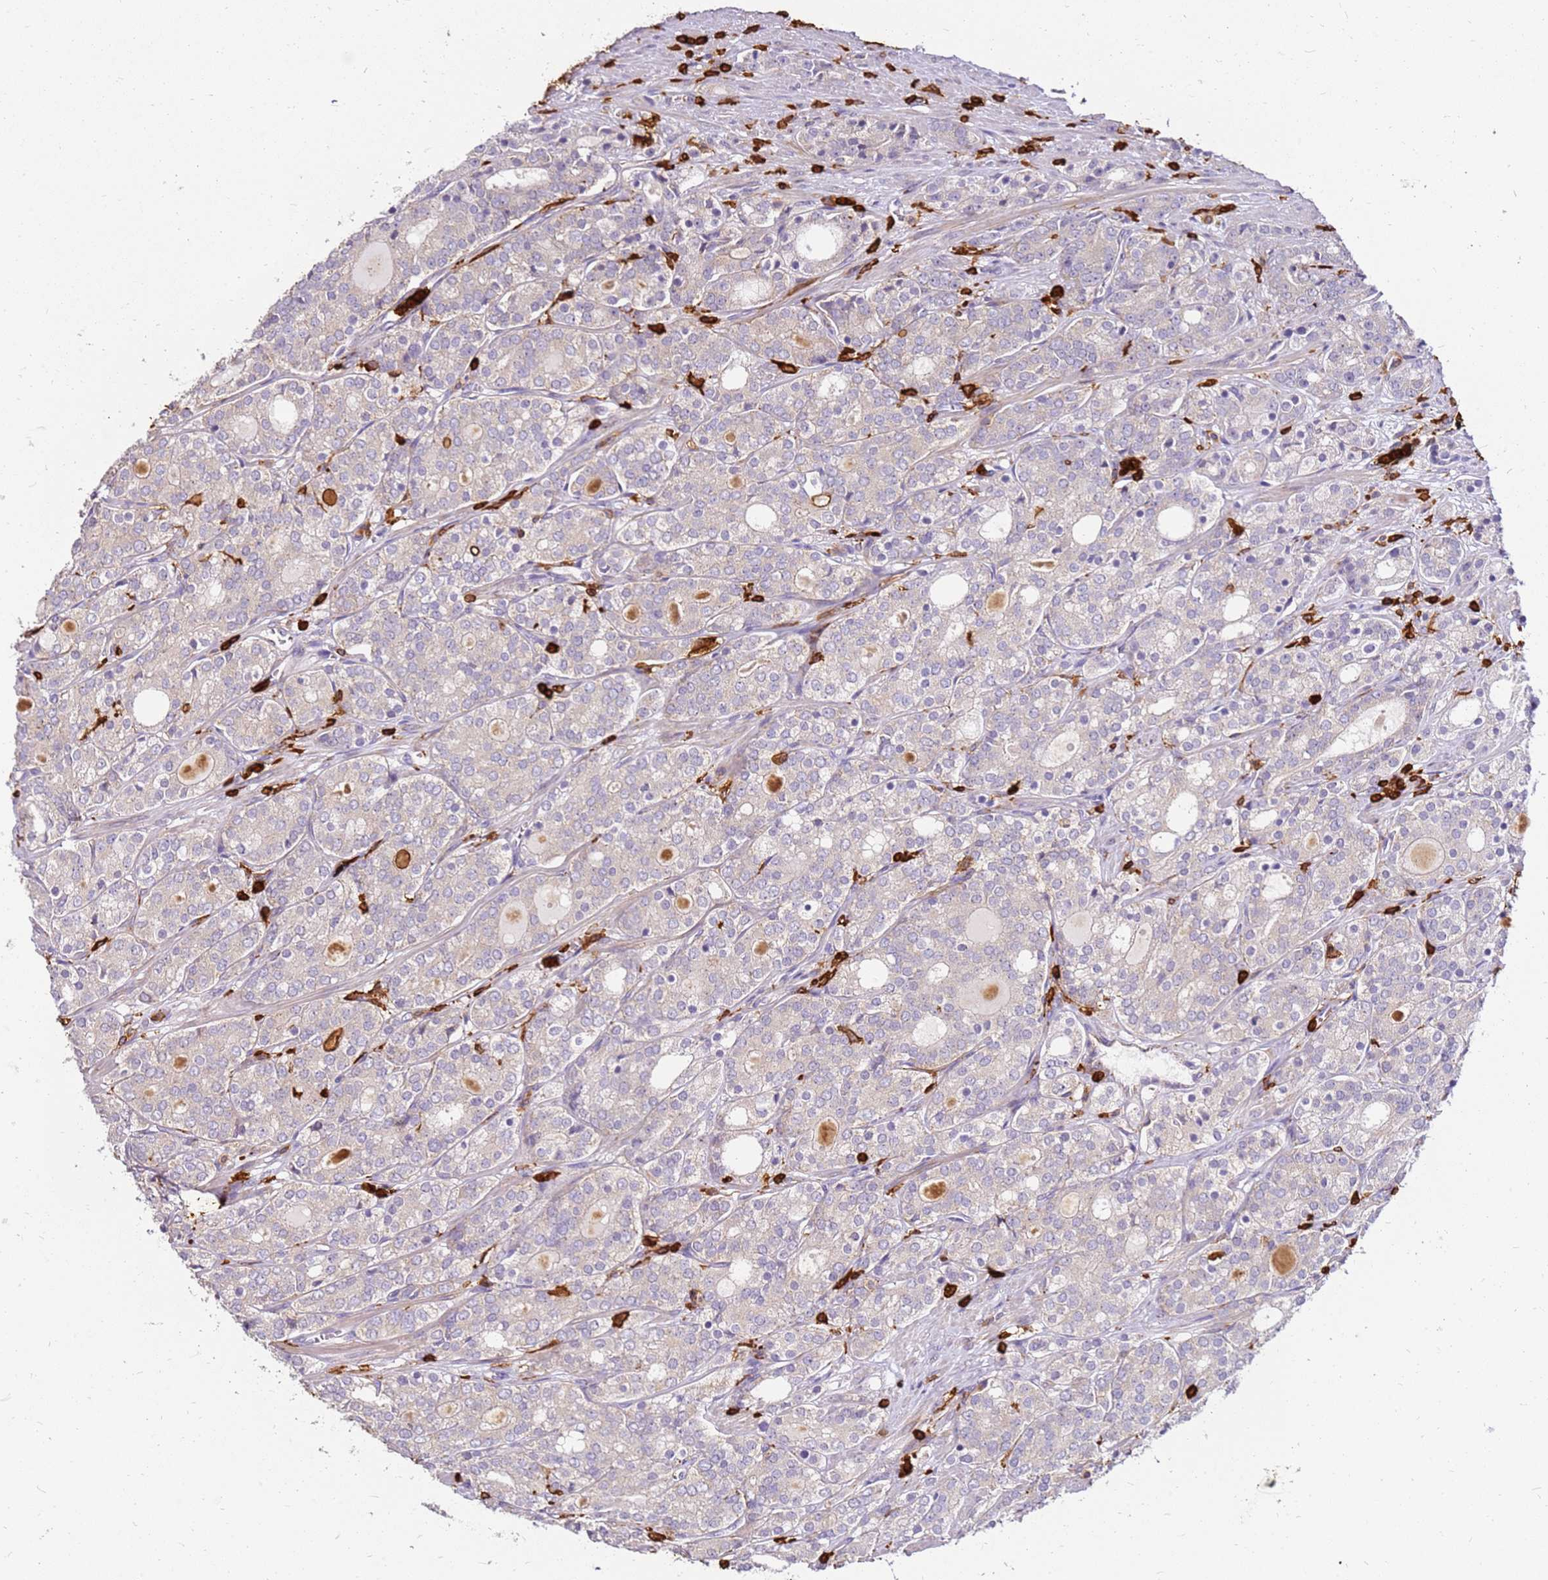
{"staining": {"intensity": "weak", "quantity": "25%-75%", "location": "cytoplasmic/membranous"}, "tissue": "prostate cancer", "cell_type": "Tumor cells", "image_type": "cancer", "snomed": [{"axis": "morphology", "description": "Adenocarcinoma, High grade"}, {"axis": "topography", "description": "Prostate"}], "caption": "High-grade adenocarcinoma (prostate) tissue shows weak cytoplasmic/membranous positivity in approximately 25%-75% of tumor cells", "gene": "CORO1A", "patient": {"sex": "male", "age": 64}}